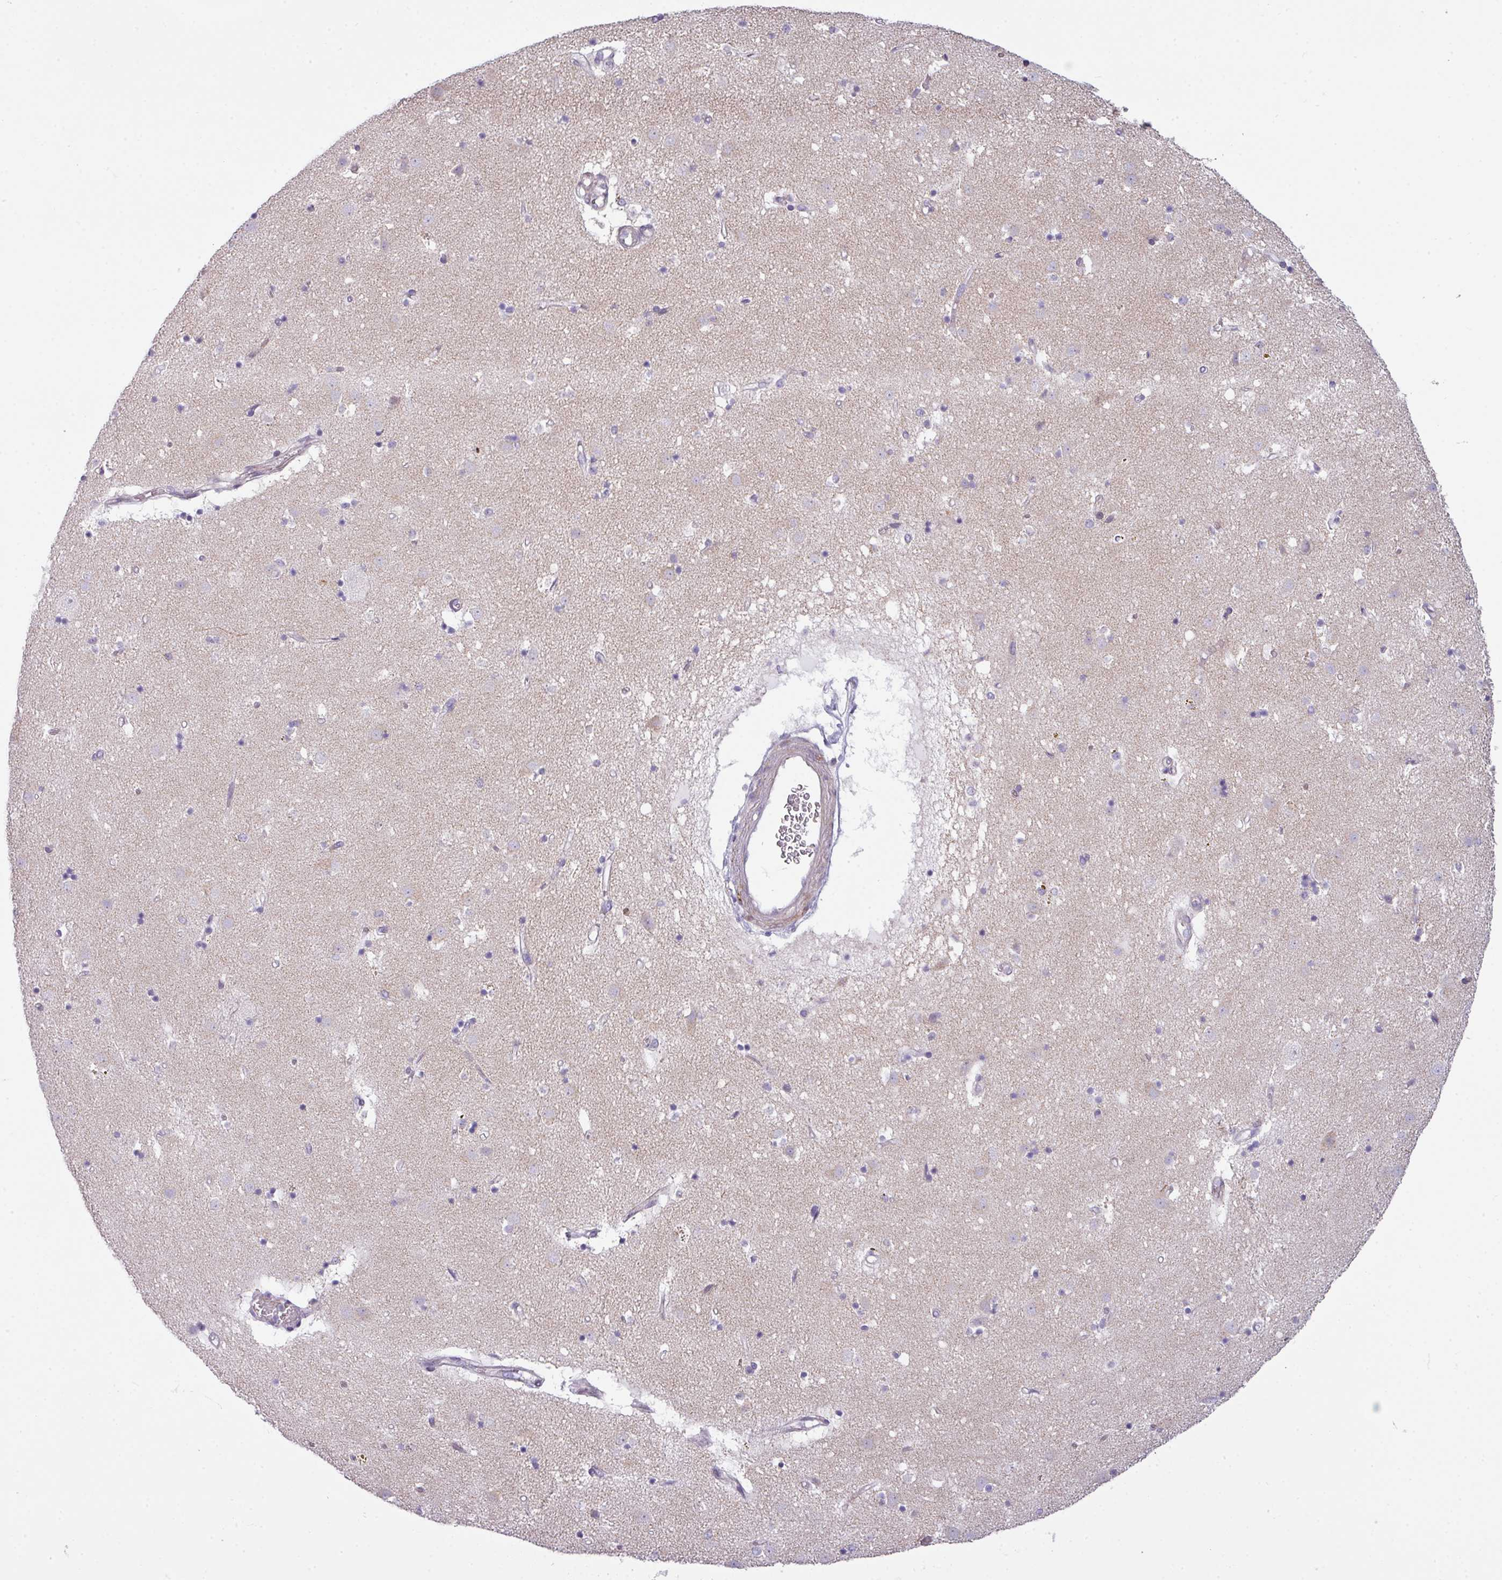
{"staining": {"intensity": "negative", "quantity": "none", "location": "none"}, "tissue": "caudate", "cell_type": "Glial cells", "image_type": "normal", "snomed": [{"axis": "morphology", "description": "Normal tissue, NOS"}, {"axis": "topography", "description": "Lateral ventricle wall"}], "caption": "Histopathology image shows no protein expression in glial cells of benign caudate. The staining is performed using DAB (3,3'-diaminobenzidine) brown chromogen with nuclei counter-stained in using hematoxylin.", "gene": "C2orf68", "patient": {"sex": "male", "age": 58}}